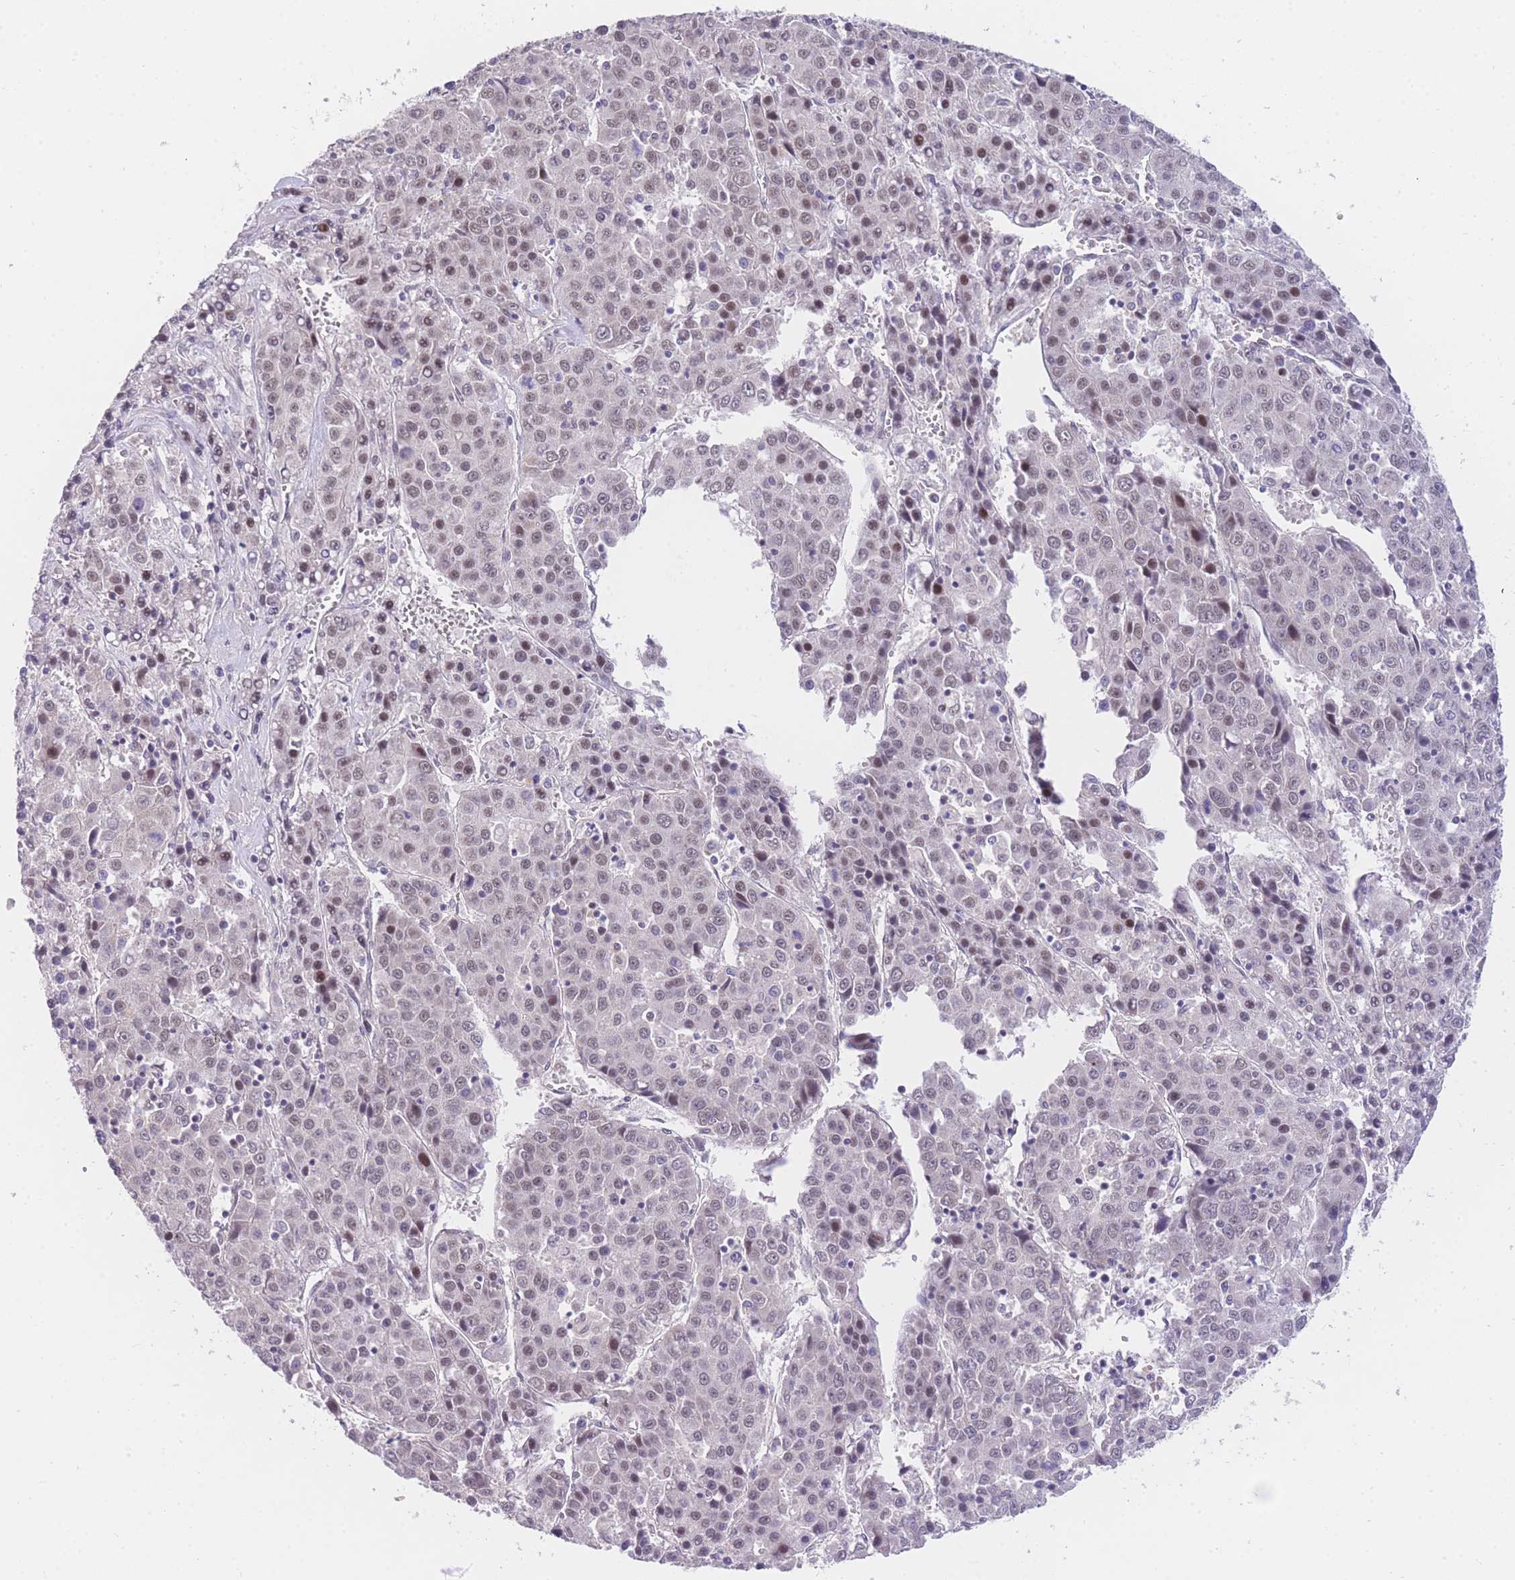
{"staining": {"intensity": "weak", "quantity": "25%-75%", "location": "nuclear"}, "tissue": "liver cancer", "cell_type": "Tumor cells", "image_type": "cancer", "snomed": [{"axis": "morphology", "description": "Carcinoma, Hepatocellular, NOS"}, {"axis": "topography", "description": "Liver"}], "caption": "Immunohistochemistry staining of liver cancer (hepatocellular carcinoma), which reveals low levels of weak nuclear staining in approximately 25%-75% of tumor cells indicating weak nuclear protein positivity. The staining was performed using DAB (3,3'-diaminobenzidine) (brown) for protein detection and nuclei were counterstained in hematoxylin (blue).", "gene": "SLC35F2", "patient": {"sex": "female", "age": 53}}